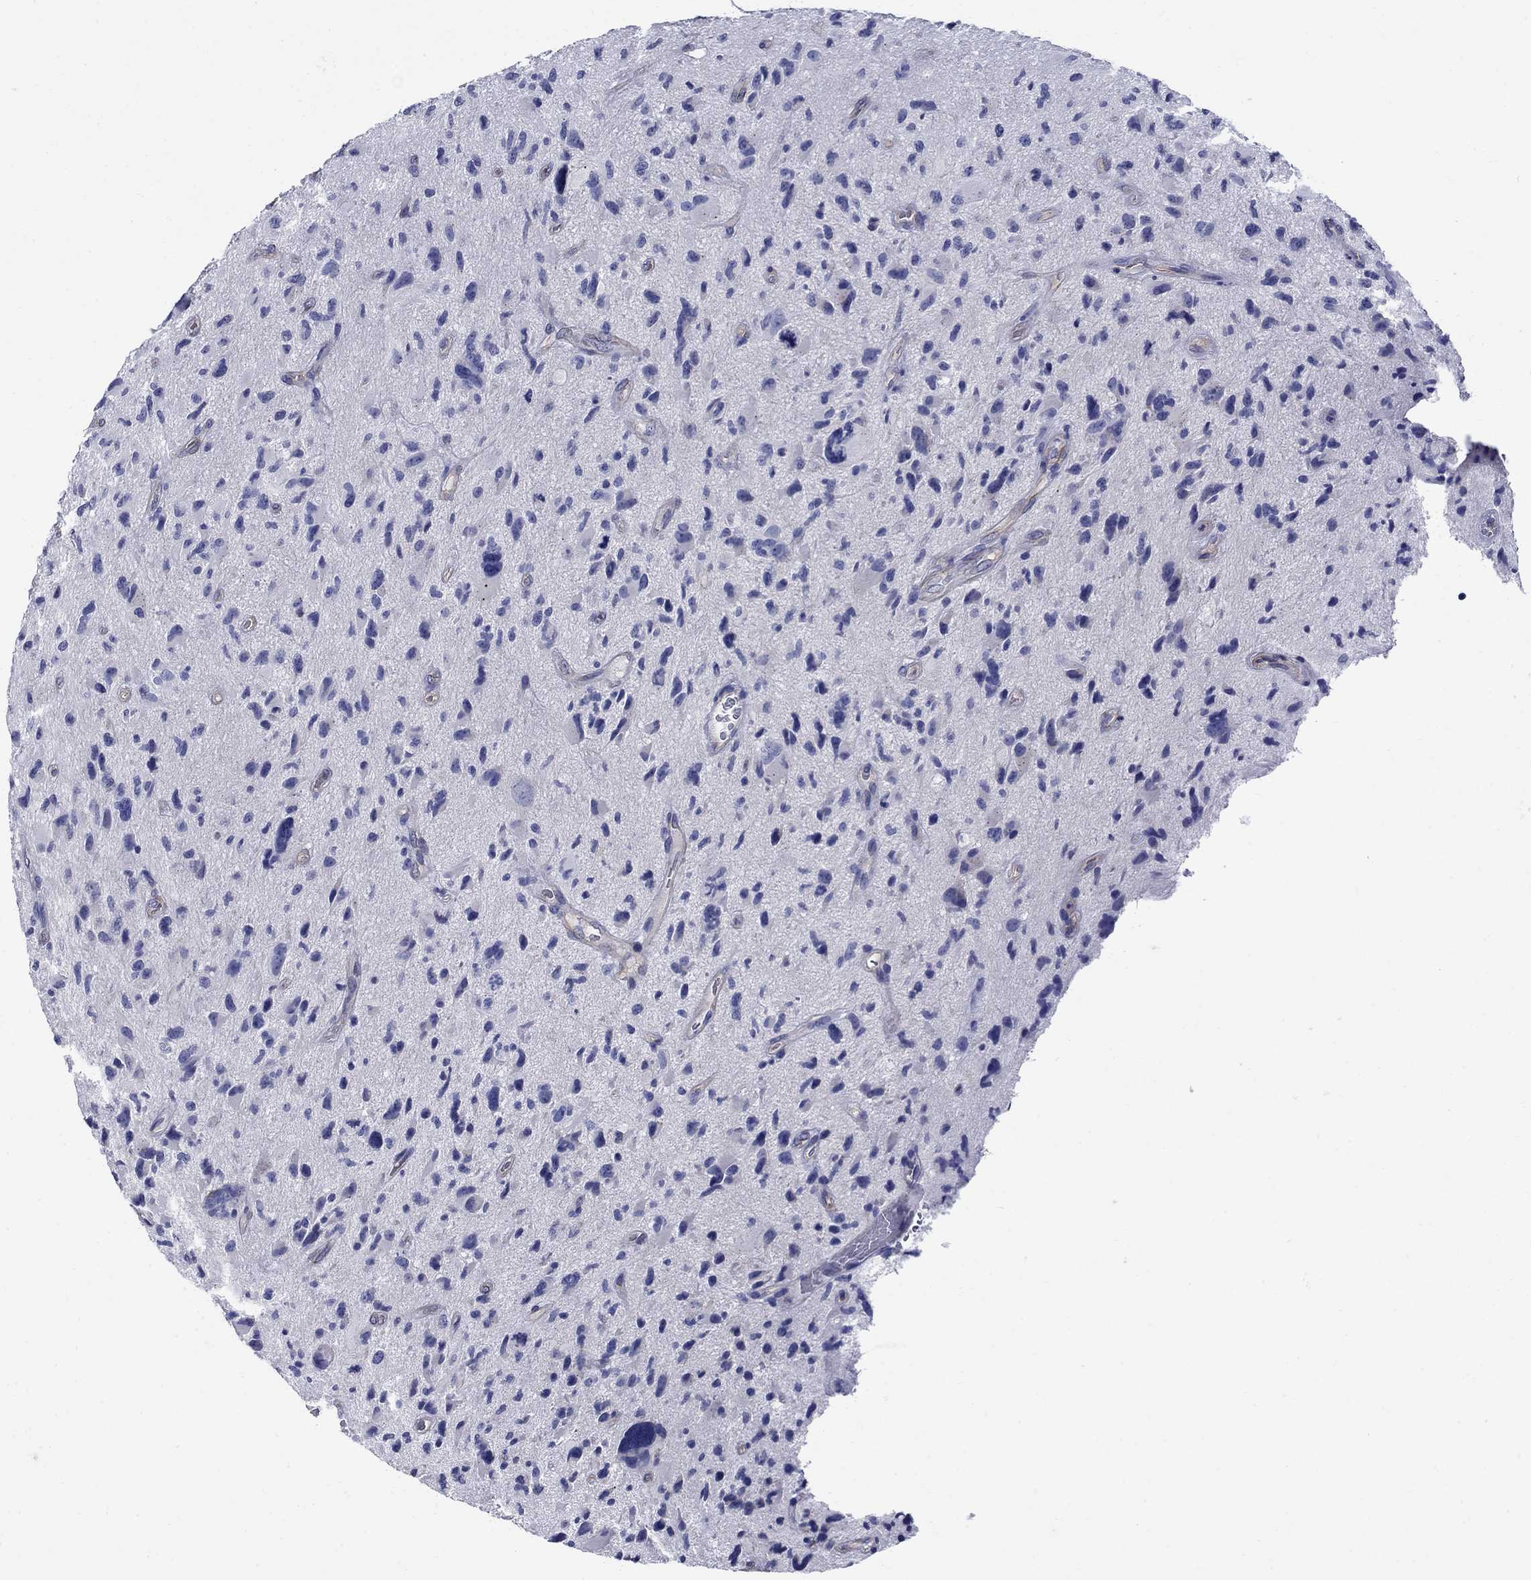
{"staining": {"intensity": "negative", "quantity": "none", "location": "none"}, "tissue": "glioma", "cell_type": "Tumor cells", "image_type": "cancer", "snomed": [{"axis": "morphology", "description": "Glioma, malignant, NOS"}, {"axis": "morphology", "description": "Glioma, malignant, High grade"}, {"axis": "topography", "description": "Brain"}], "caption": "High magnification brightfield microscopy of glioma stained with DAB (3,3'-diaminobenzidine) (brown) and counterstained with hematoxylin (blue): tumor cells show no significant staining.", "gene": "SMCP", "patient": {"sex": "female", "age": 71}}